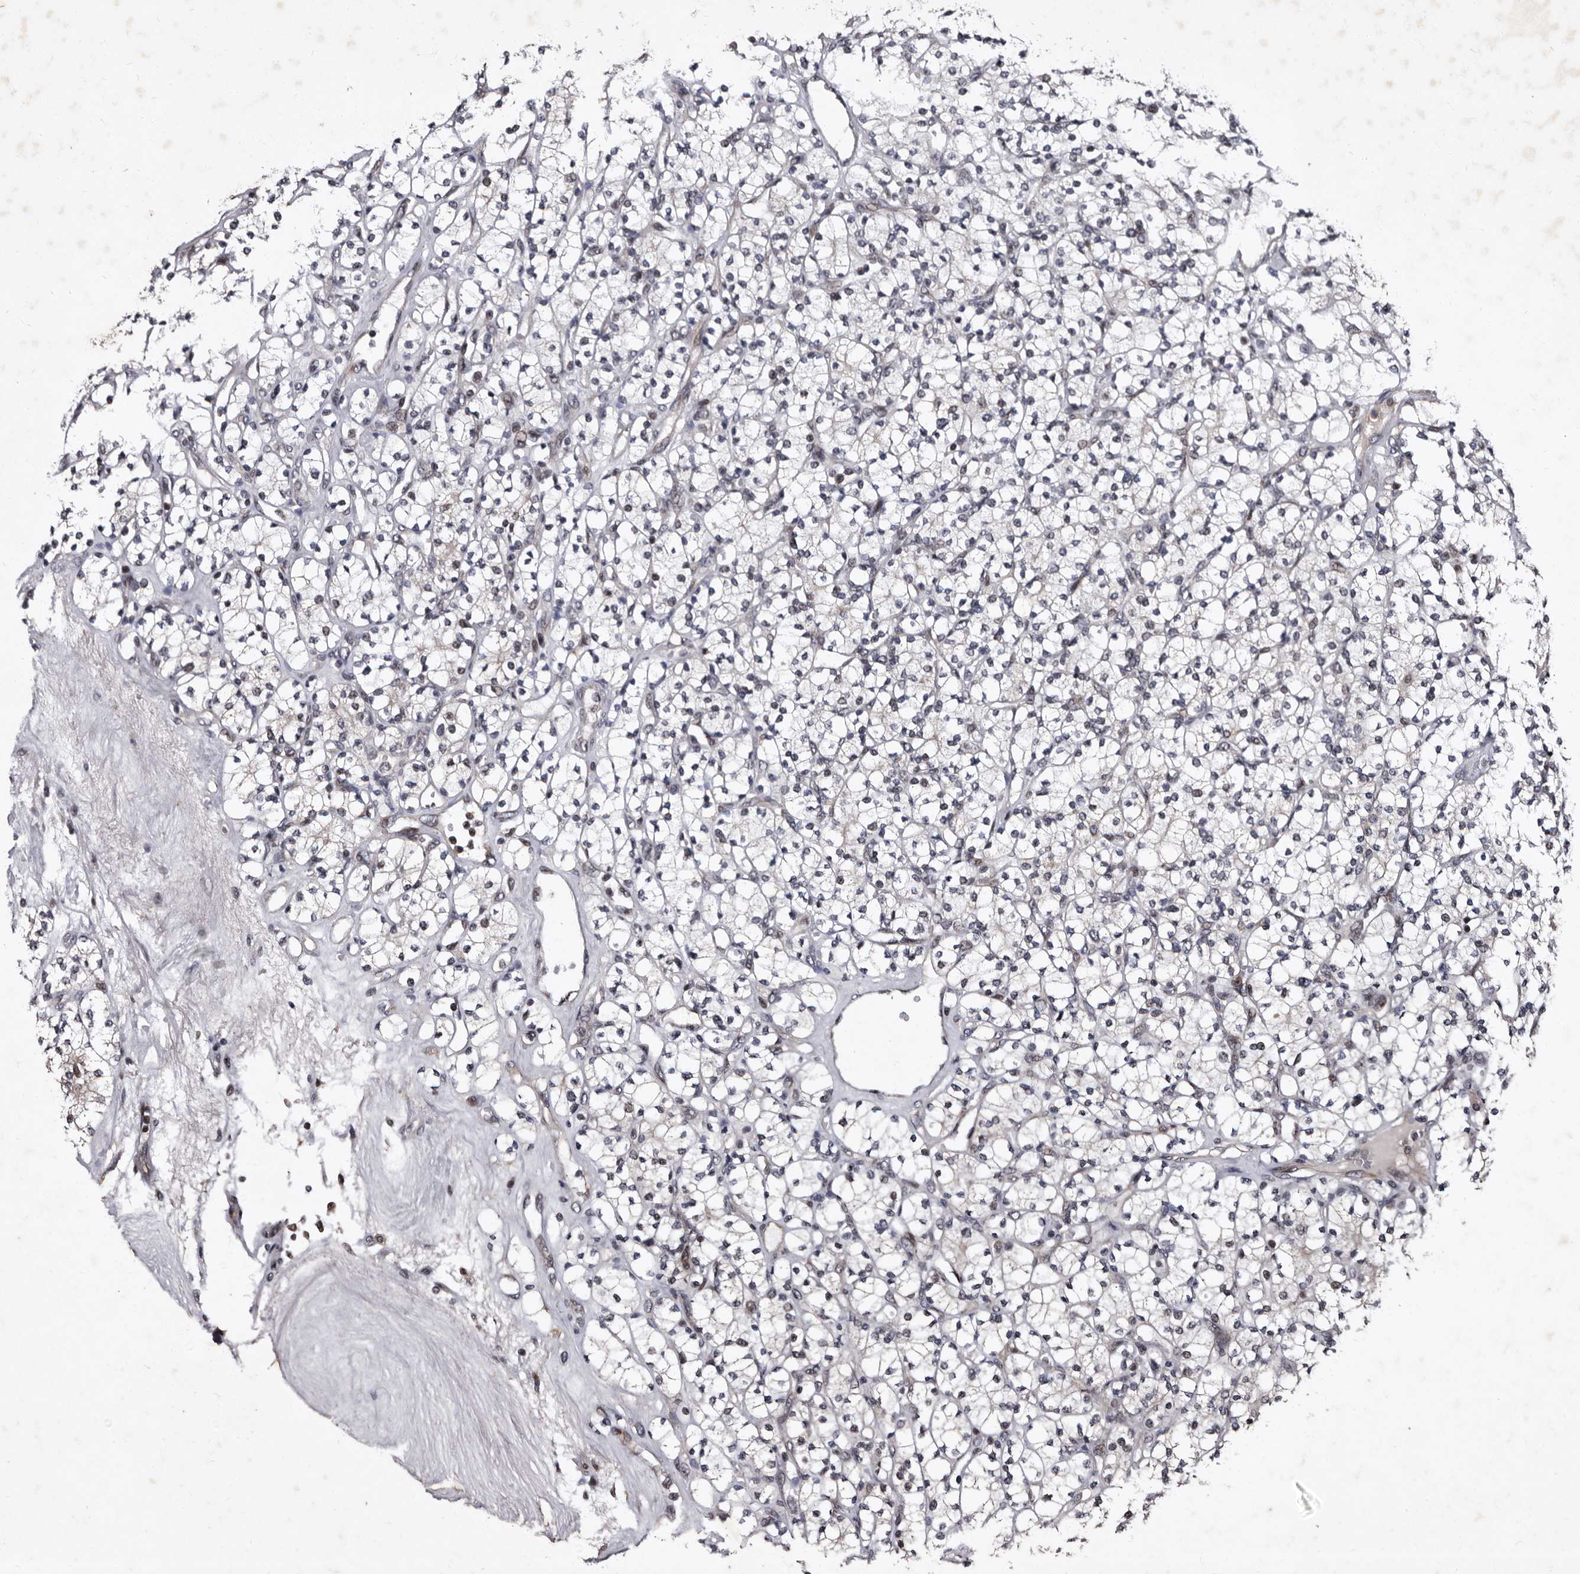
{"staining": {"intensity": "negative", "quantity": "none", "location": "none"}, "tissue": "renal cancer", "cell_type": "Tumor cells", "image_type": "cancer", "snomed": [{"axis": "morphology", "description": "Adenocarcinoma, NOS"}, {"axis": "topography", "description": "Kidney"}], "caption": "Renal cancer (adenocarcinoma) was stained to show a protein in brown. There is no significant staining in tumor cells.", "gene": "TNKS", "patient": {"sex": "male", "age": 77}}